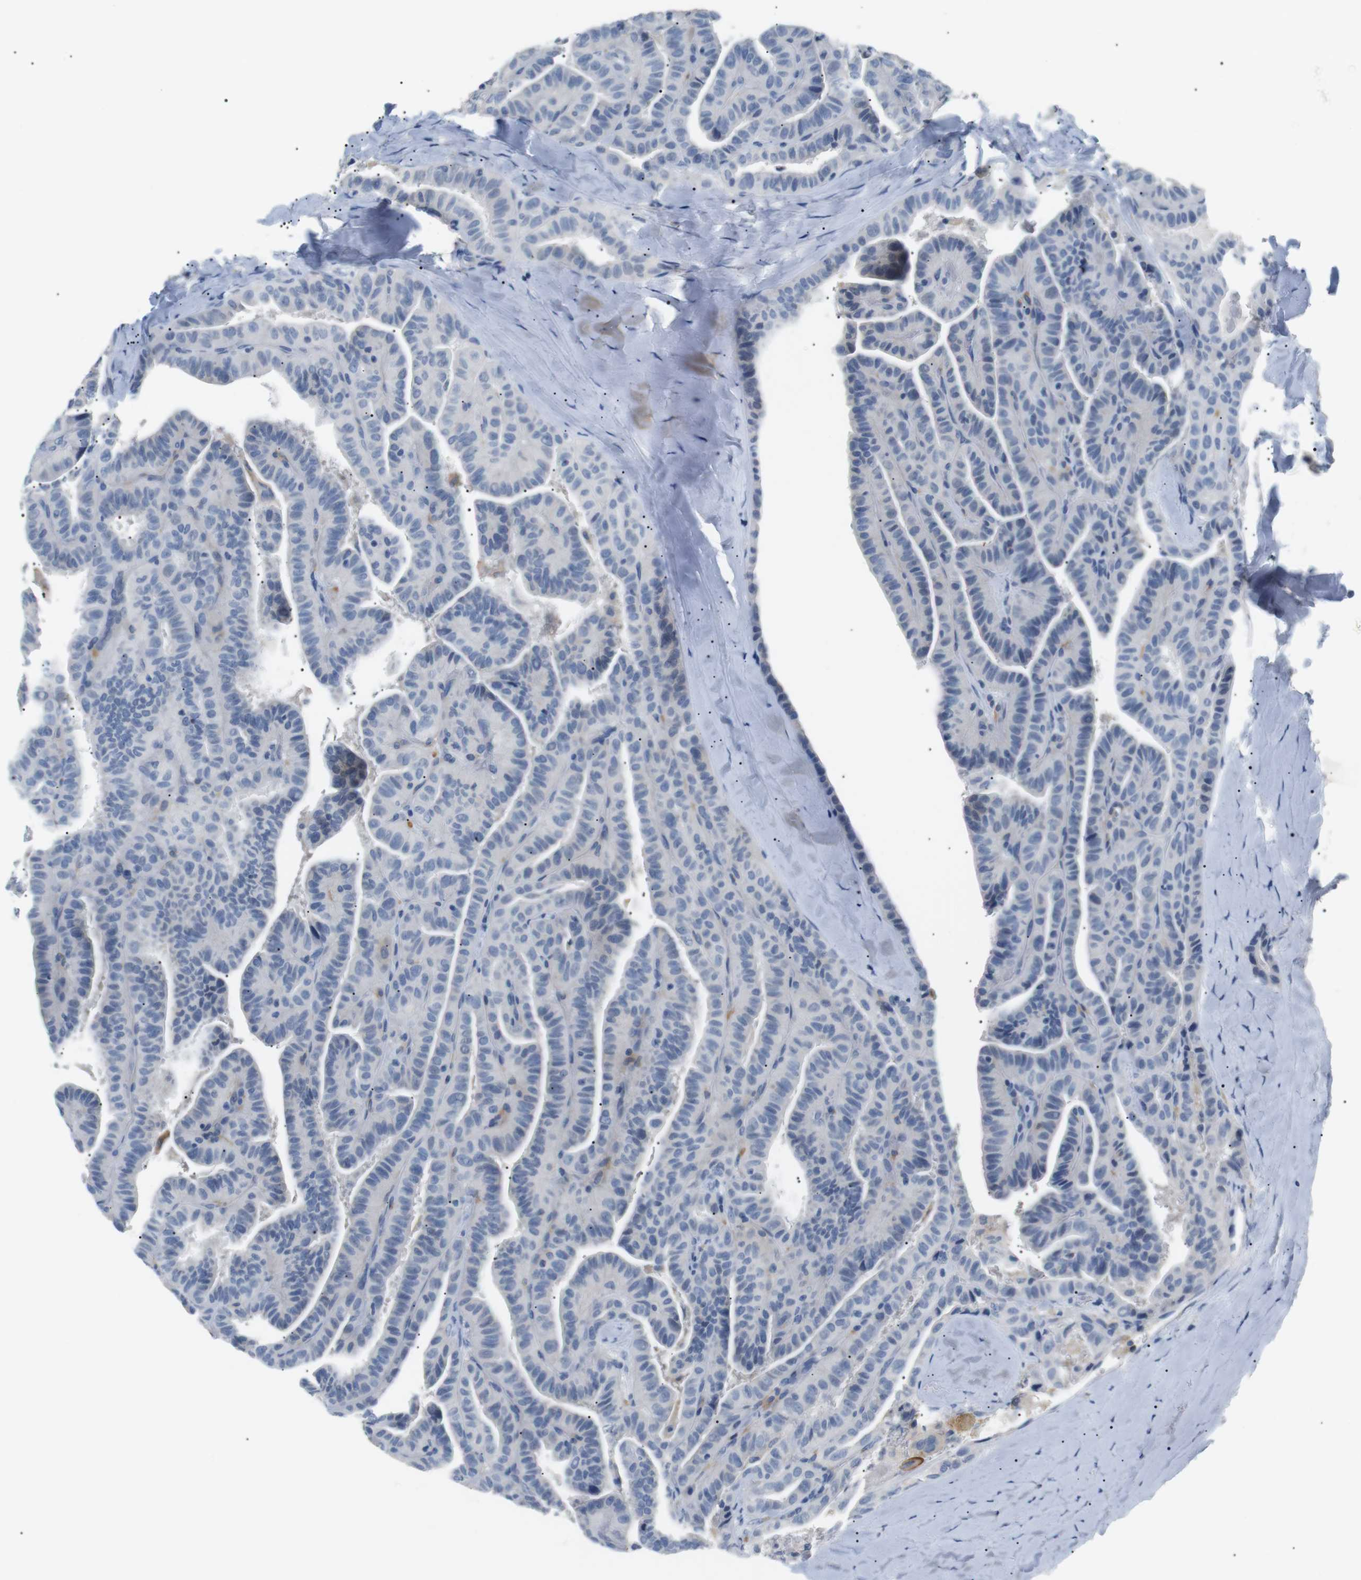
{"staining": {"intensity": "negative", "quantity": "none", "location": "none"}, "tissue": "thyroid cancer", "cell_type": "Tumor cells", "image_type": "cancer", "snomed": [{"axis": "morphology", "description": "Papillary adenocarcinoma, NOS"}, {"axis": "topography", "description": "Thyroid gland"}], "caption": "This is an IHC micrograph of papillary adenocarcinoma (thyroid). There is no staining in tumor cells.", "gene": "FCGRT", "patient": {"sex": "male", "age": 77}}